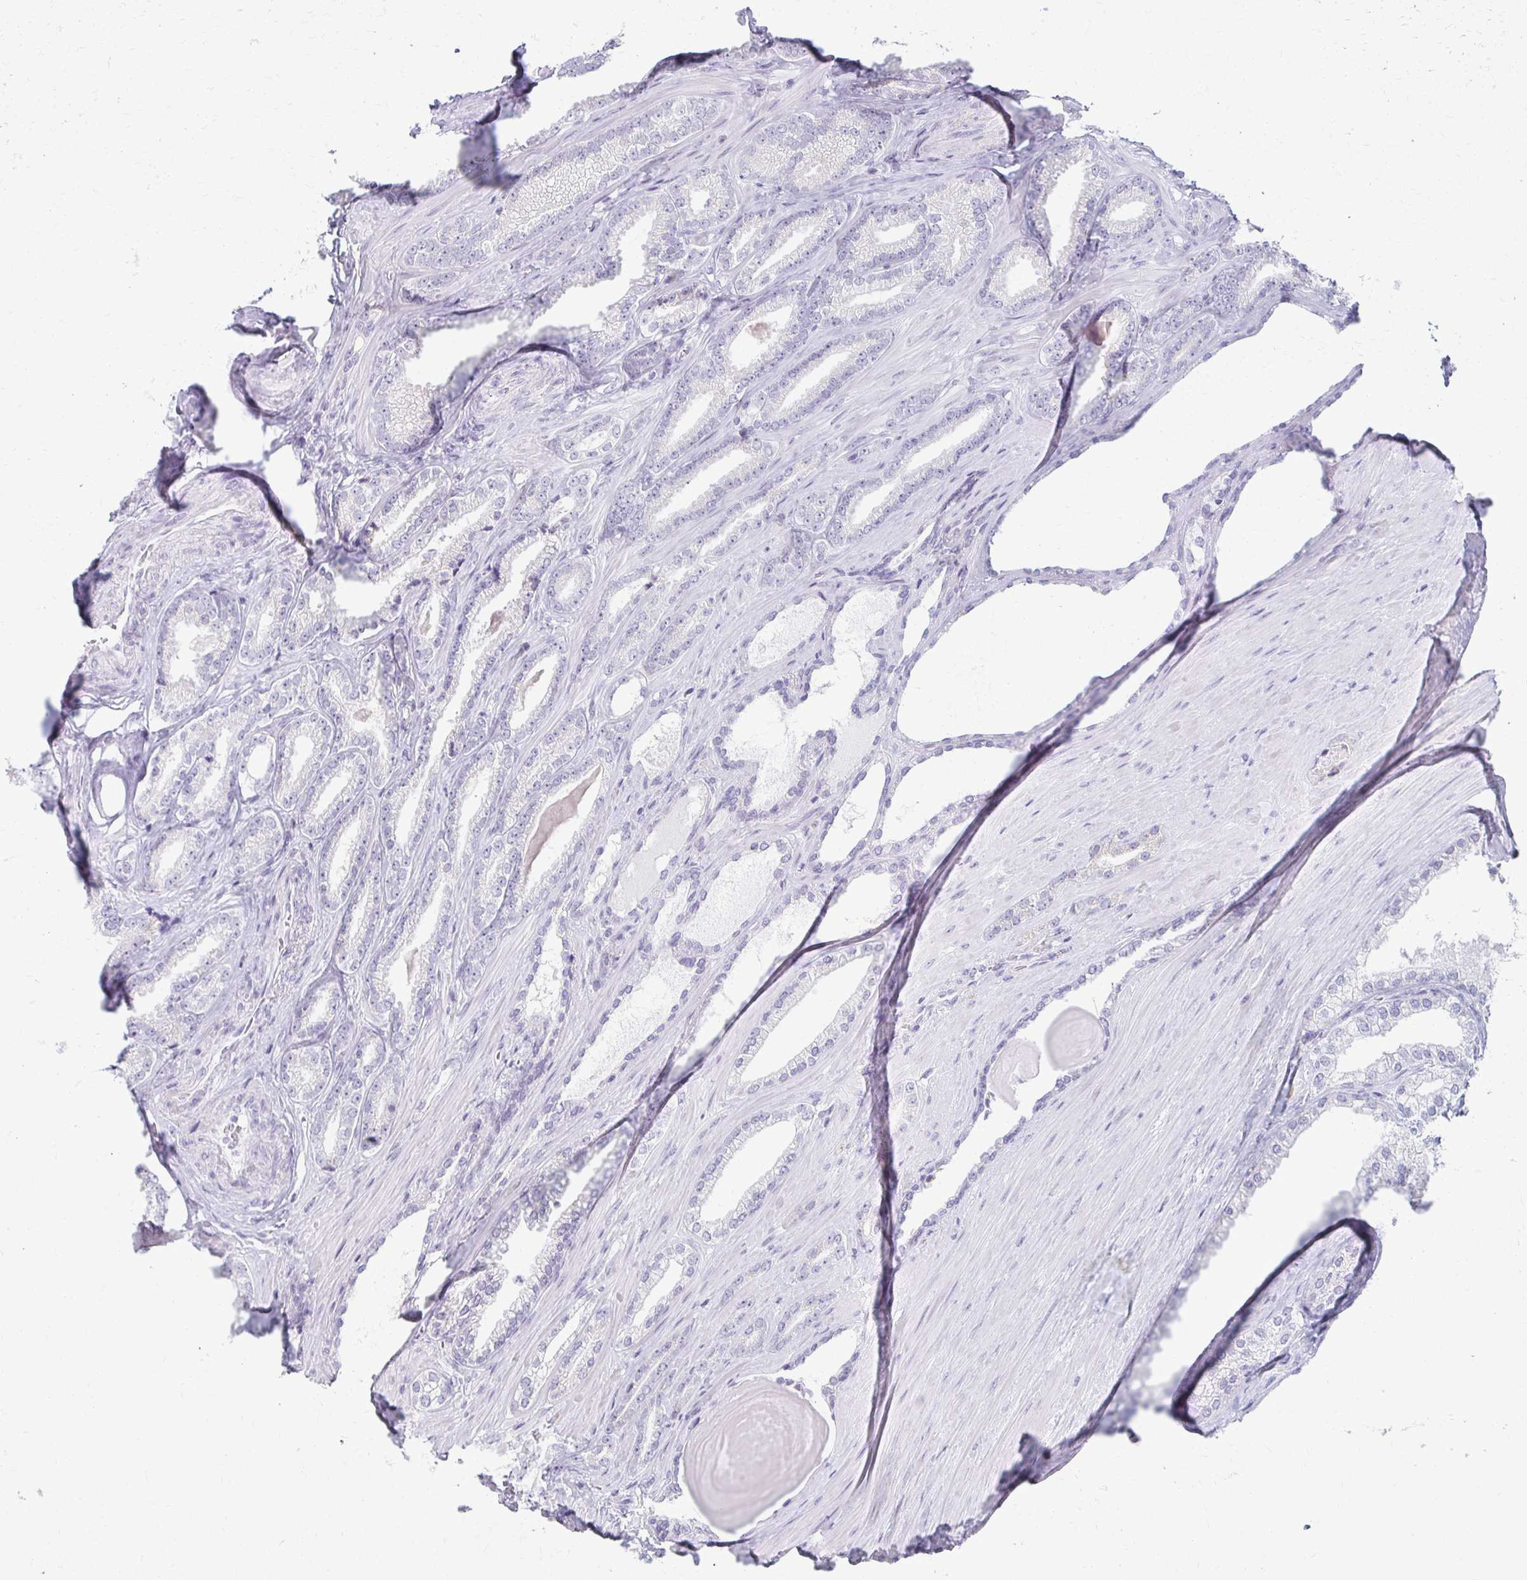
{"staining": {"intensity": "negative", "quantity": "none", "location": "none"}, "tissue": "prostate cancer", "cell_type": "Tumor cells", "image_type": "cancer", "snomed": [{"axis": "morphology", "description": "Adenocarcinoma, Low grade"}, {"axis": "topography", "description": "Prostate"}], "caption": "The immunohistochemistry image has no significant positivity in tumor cells of prostate cancer (adenocarcinoma (low-grade)) tissue.", "gene": "FCGR2B", "patient": {"sex": "male", "age": 61}}